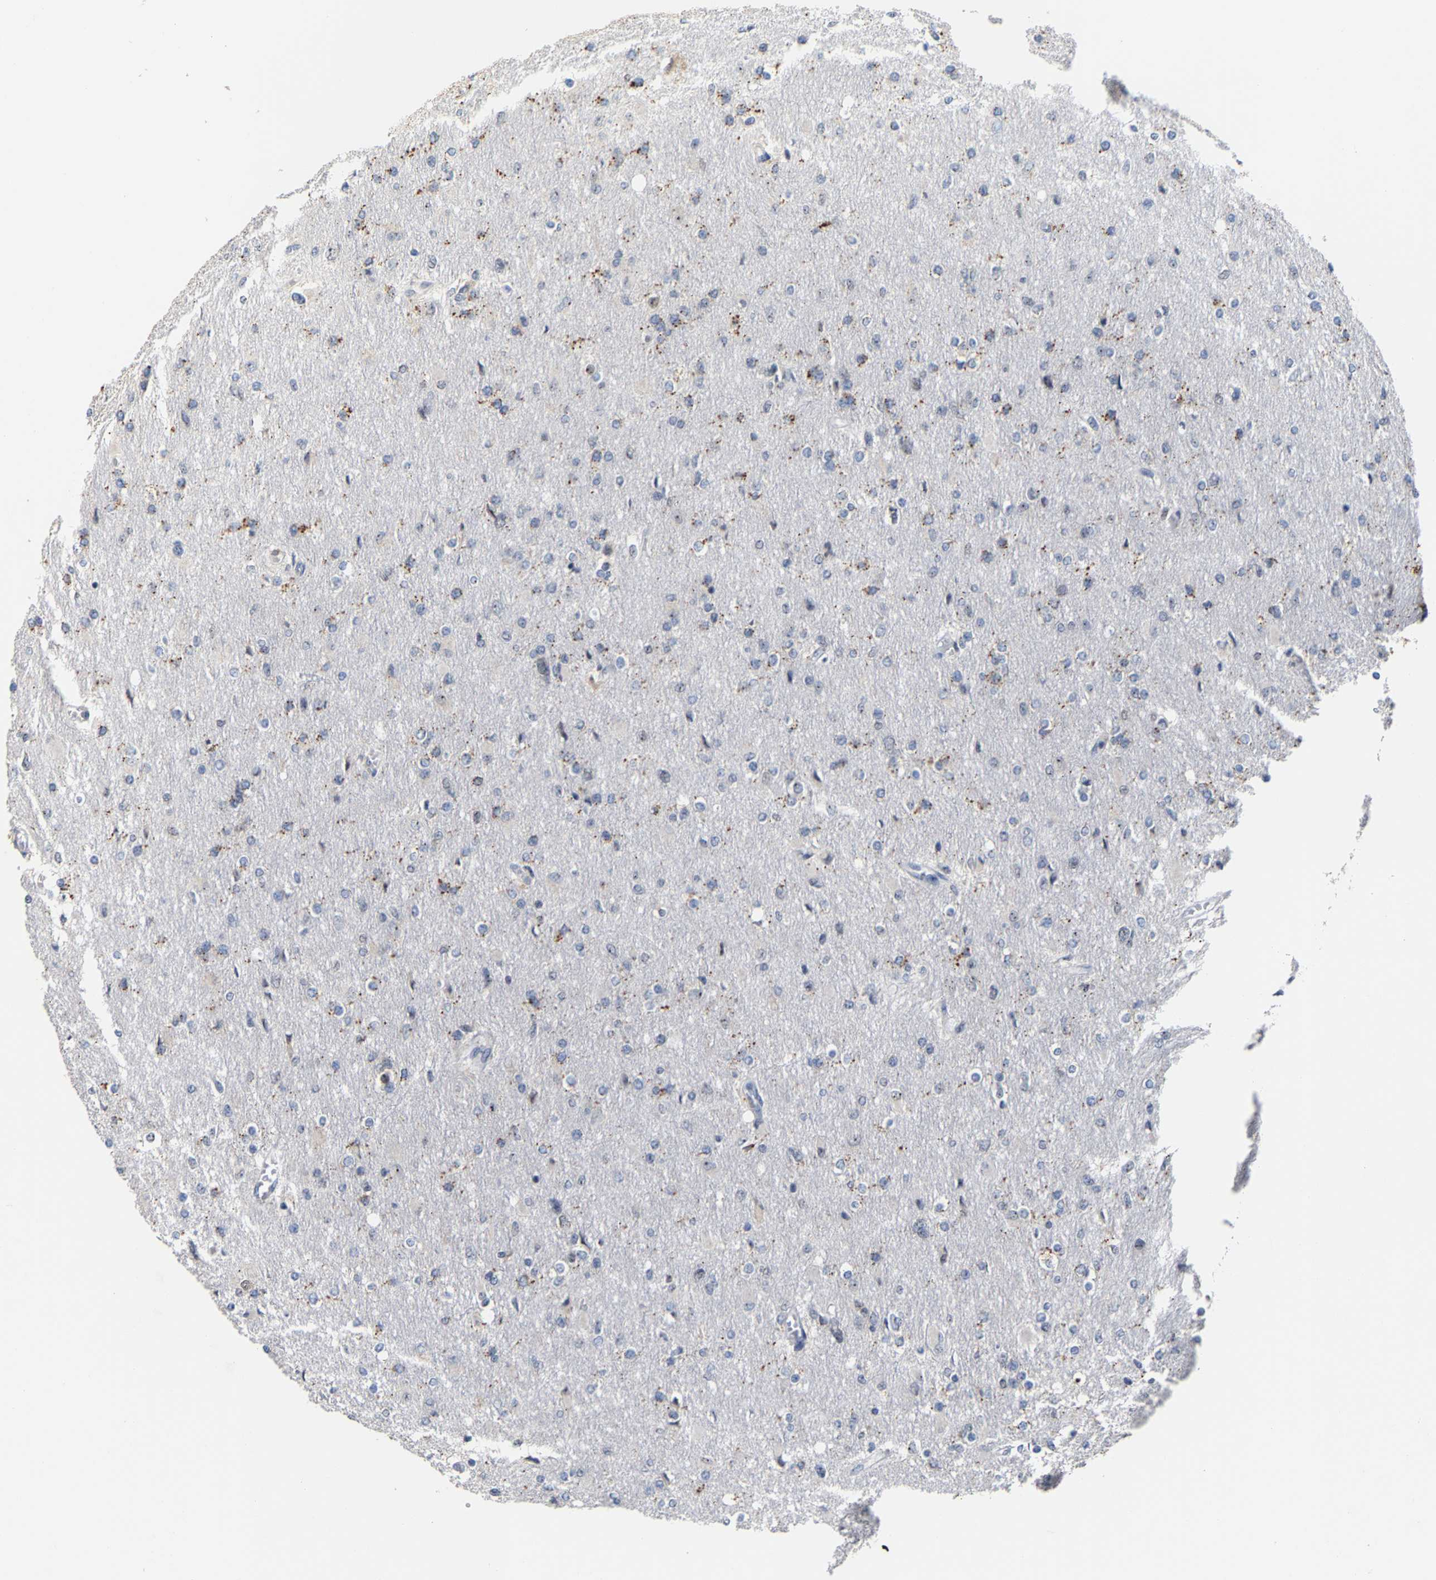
{"staining": {"intensity": "moderate", "quantity": "<25%", "location": "cytoplasmic/membranous"}, "tissue": "glioma", "cell_type": "Tumor cells", "image_type": "cancer", "snomed": [{"axis": "morphology", "description": "Glioma, malignant, High grade"}, {"axis": "topography", "description": "Cerebral cortex"}], "caption": "Protein expression analysis of malignant high-grade glioma shows moderate cytoplasmic/membranous expression in about <25% of tumor cells.", "gene": "NOP58", "patient": {"sex": "female", "age": 36}}